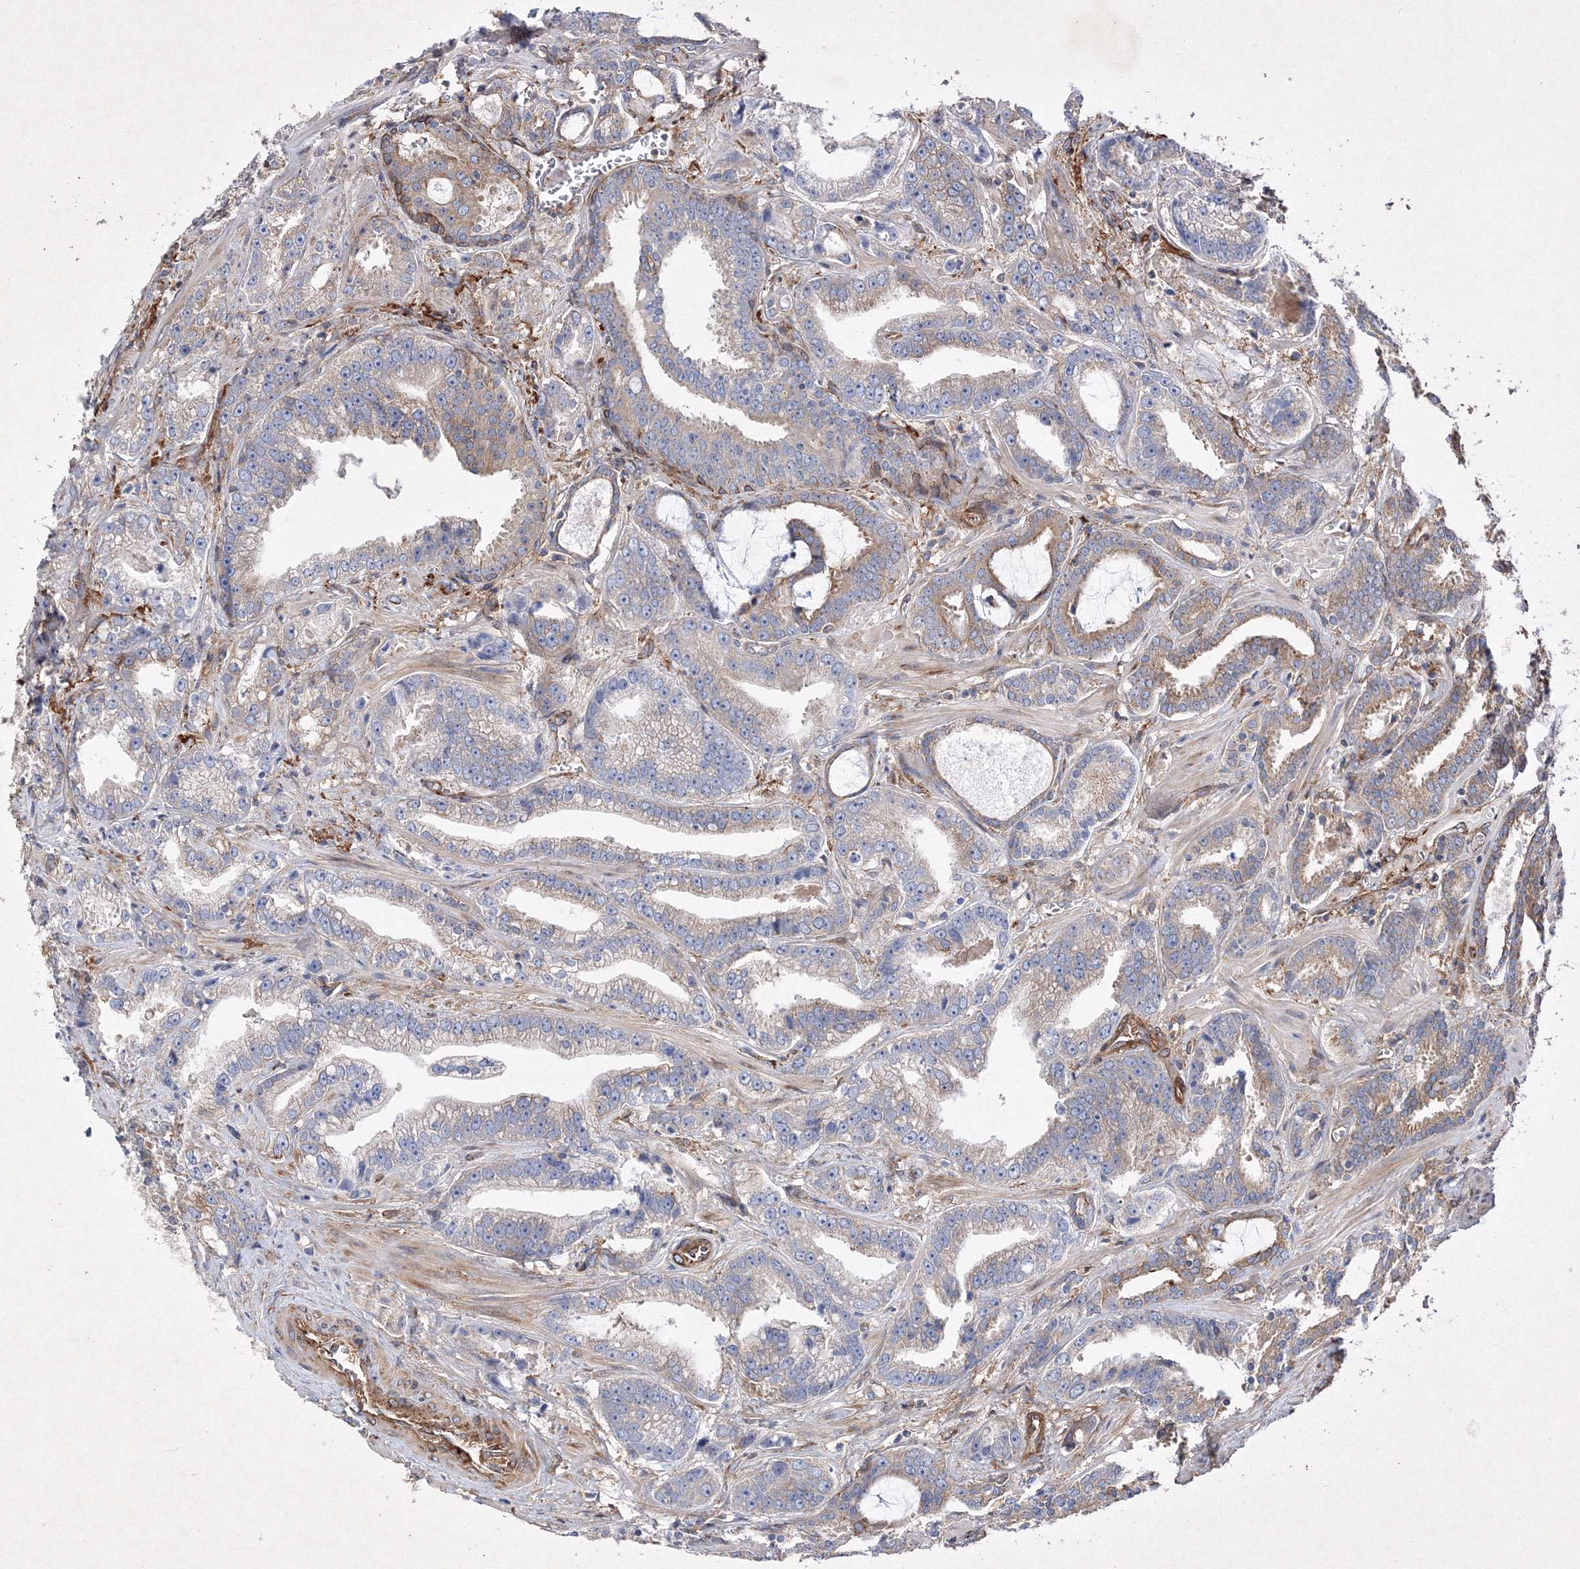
{"staining": {"intensity": "moderate", "quantity": "25%-75%", "location": "cytoplasmic/membranous"}, "tissue": "prostate cancer", "cell_type": "Tumor cells", "image_type": "cancer", "snomed": [{"axis": "morphology", "description": "Adenocarcinoma, High grade"}, {"axis": "topography", "description": "Prostate and seminal vesicle, NOS"}], "caption": "Immunohistochemistry histopathology image of prostate cancer (adenocarcinoma (high-grade)) stained for a protein (brown), which displays medium levels of moderate cytoplasmic/membranous positivity in approximately 25%-75% of tumor cells.", "gene": "SNX18", "patient": {"sex": "male", "age": 67}}